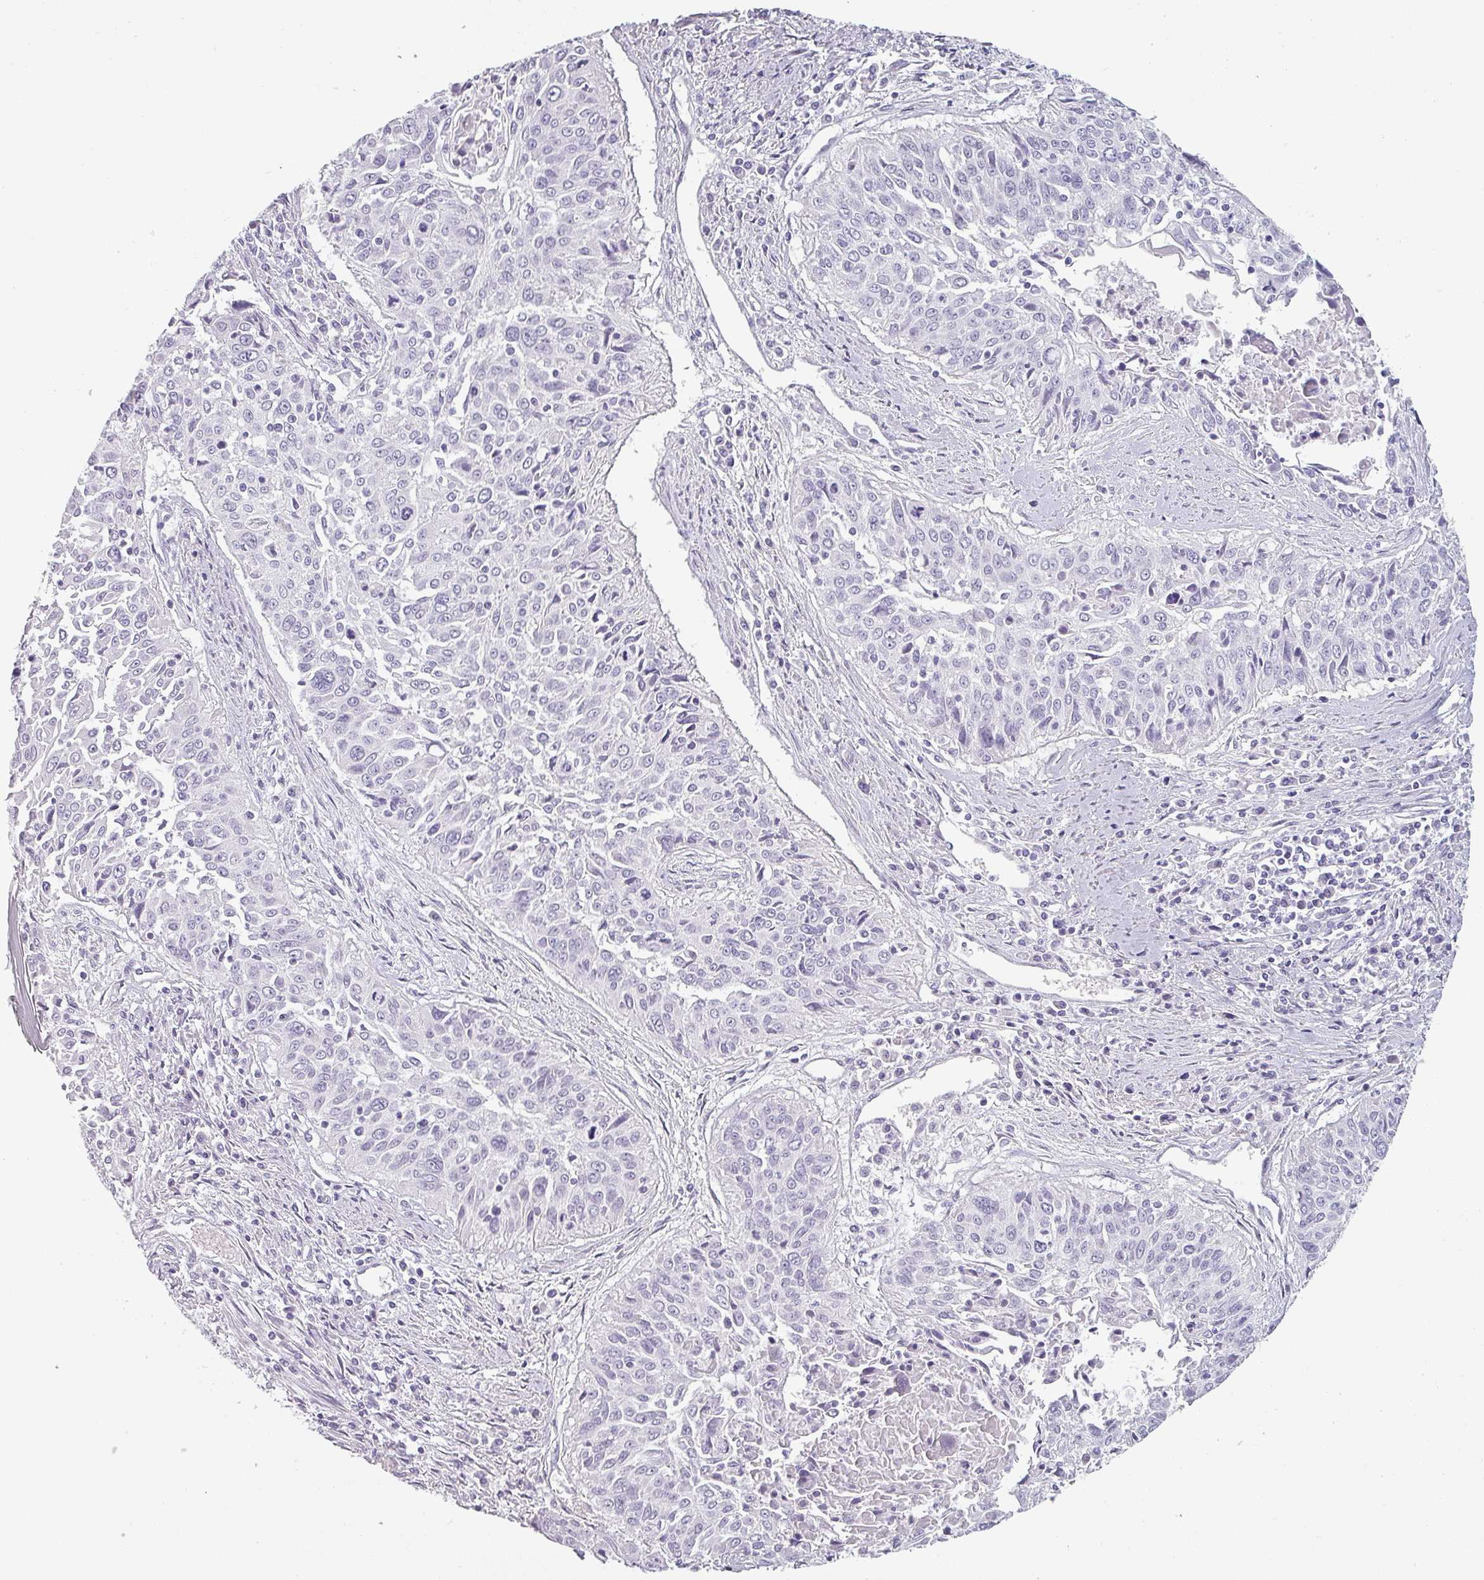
{"staining": {"intensity": "negative", "quantity": "none", "location": "none"}, "tissue": "cervical cancer", "cell_type": "Tumor cells", "image_type": "cancer", "snomed": [{"axis": "morphology", "description": "Squamous cell carcinoma, NOS"}, {"axis": "topography", "description": "Cervix"}], "caption": "This is an IHC histopathology image of human cervical cancer. There is no expression in tumor cells.", "gene": "SFTPA1", "patient": {"sex": "female", "age": 55}}